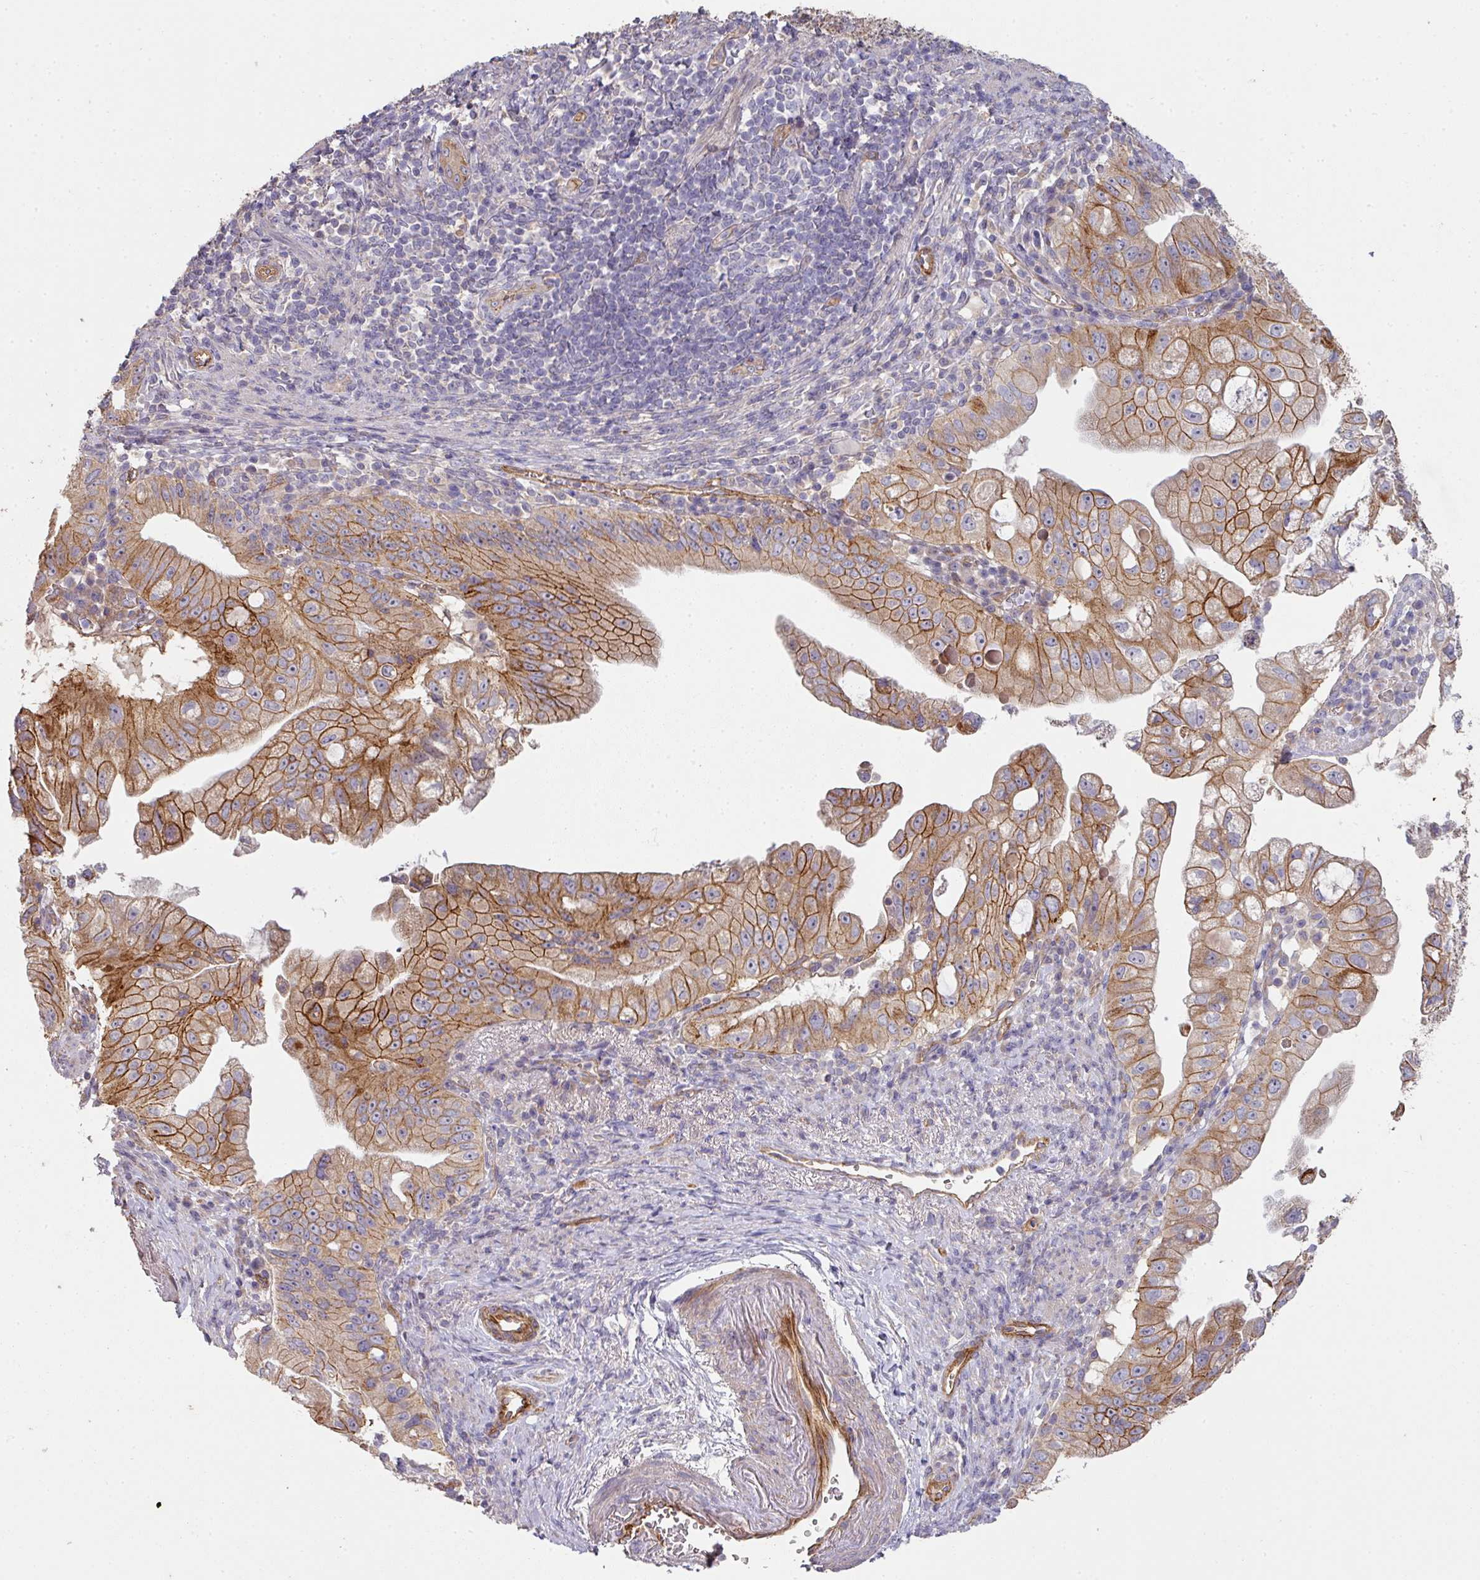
{"staining": {"intensity": "moderate", "quantity": ">75%", "location": "cytoplasmic/membranous"}, "tissue": "pancreatic cancer", "cell_type": "Tumor cells", "image_type": "cancer", "snomed": [{"axis": "morphology", "description": "Adenocarcinoma, NOS"}, {"axis": "topography", "description": "Pancreas"}], "caption": "Adenocarcinoma (pancreatic) was stained to show a protein in brown. There is medium levels of moderate cytoplasmic/membranous expression in approximately >75% of tumor cells.", "gene": "PCDH1", "patient": {"sex": "male", "age": 70}}